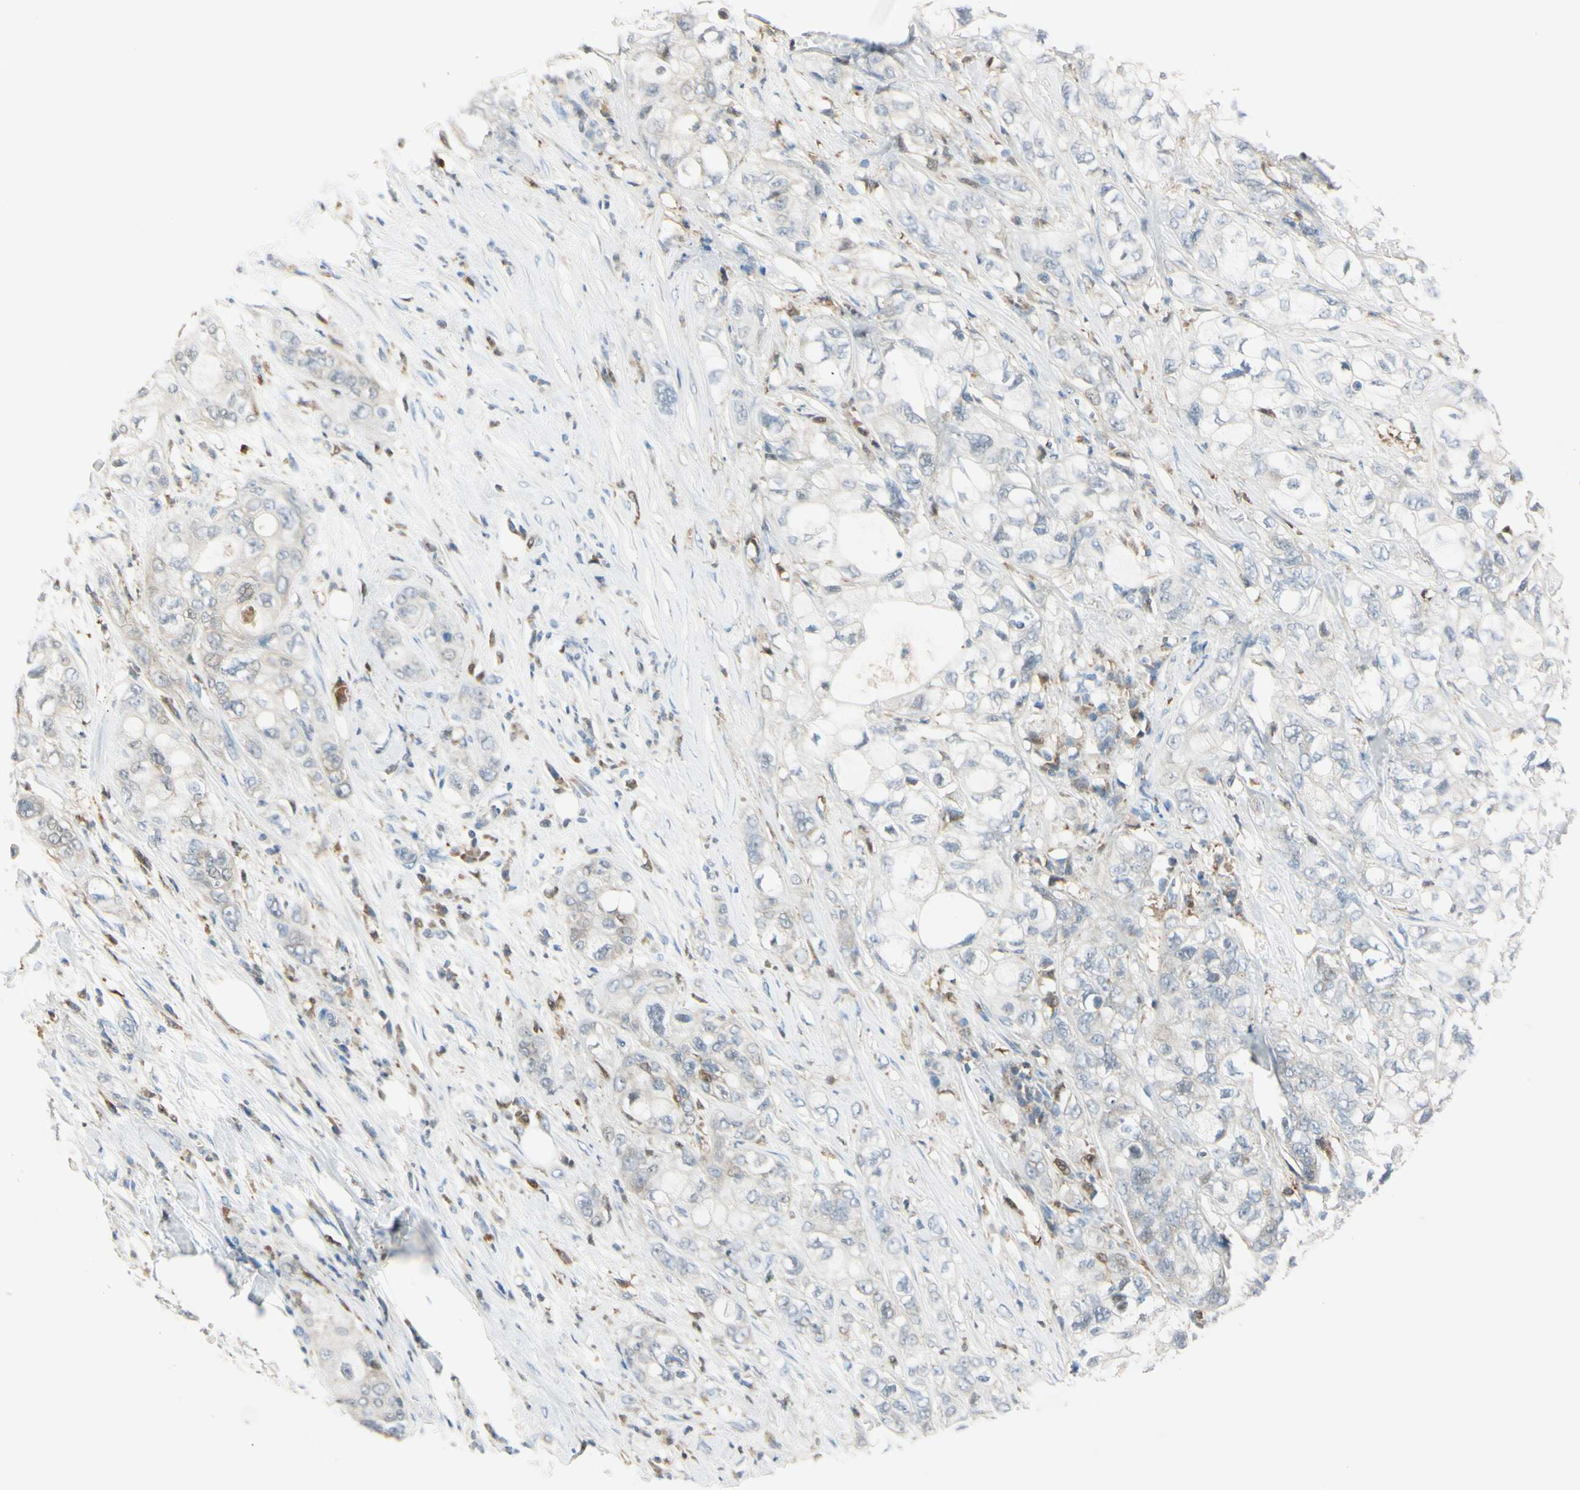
{"staining": {"intensity": "negative", "quantity": "none", "location": "none"}, "tissue": "pancreatic cancer", "cell_type": "Tumor cells", "image_type": "cancer", "snomed": [{"axis": "morphology", "description": "Adenocarcinoma, NOS"}, {"axis": "topography", "description": "Pancreas"}], "caption": "Pancreatic cancer (adenocarcinoma) was stained to show a protein in brown. There is no significant expression in tumor cells.", "gene": "CYRIB", "patient": {"sex": "male", "age": 70}}